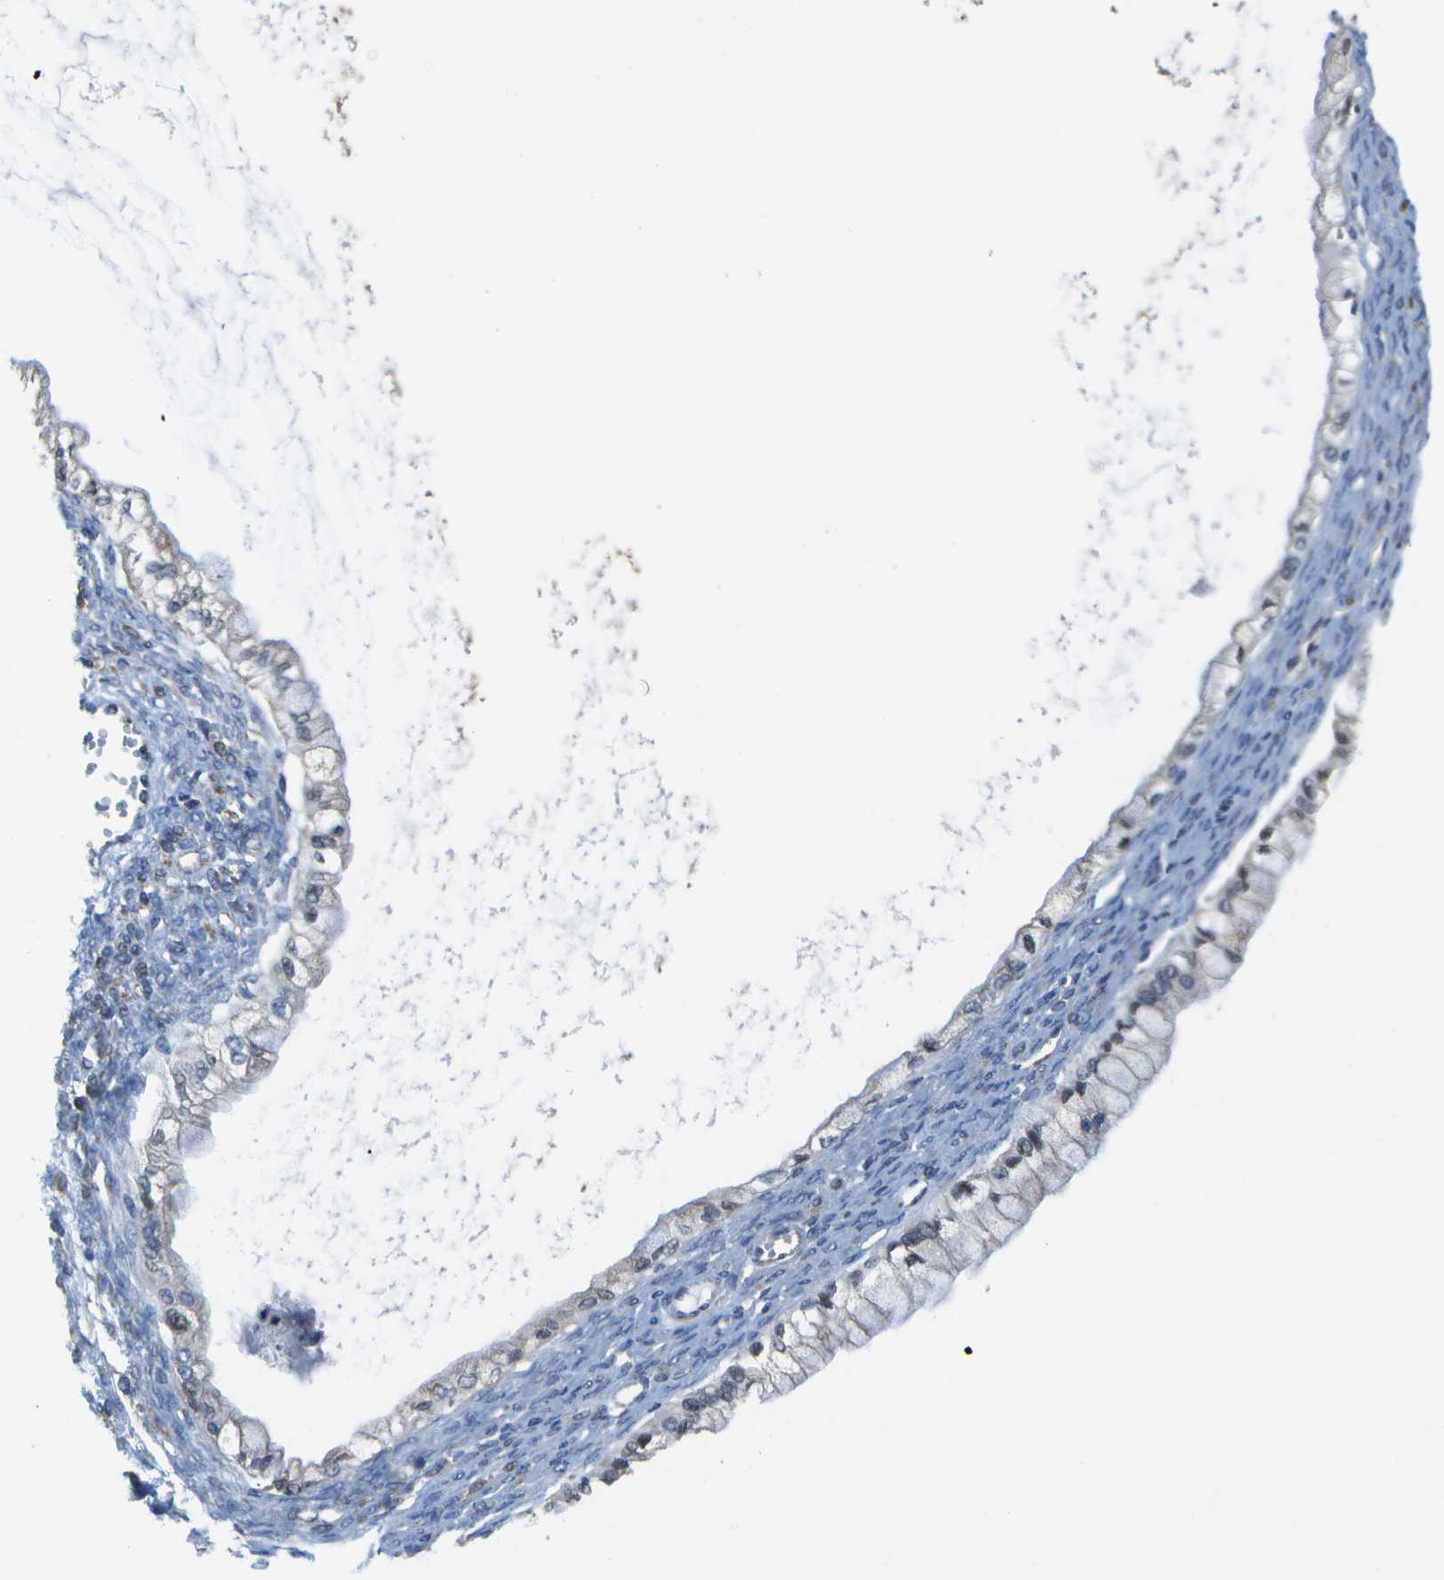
{"staining": {"intensity": "weak", "quantity": "25%-75%", "location": "cytoplasmic/membranous"}, "tissue": "ovarian cancer", "cell_type": "Tumor cells", "image_type": "cancer", "snomed": [{"axis": "morphology", "description": "Cystadenocarcinoma, mucinous, NOS"}, {"axis": "topography", "description": "Ovary"}], "caption": "Protein expression analysis of human ovarian cancer (mucinous cystadenocarcinoma) reveals weak cytoplasmic/membranous expression in about 25%-75% of tumor cells. (DAB IHC, brown staining for protein, blue staining for nuclei).", "gene": "HADHA", "patient": {"sex": "female", "age": 57}}